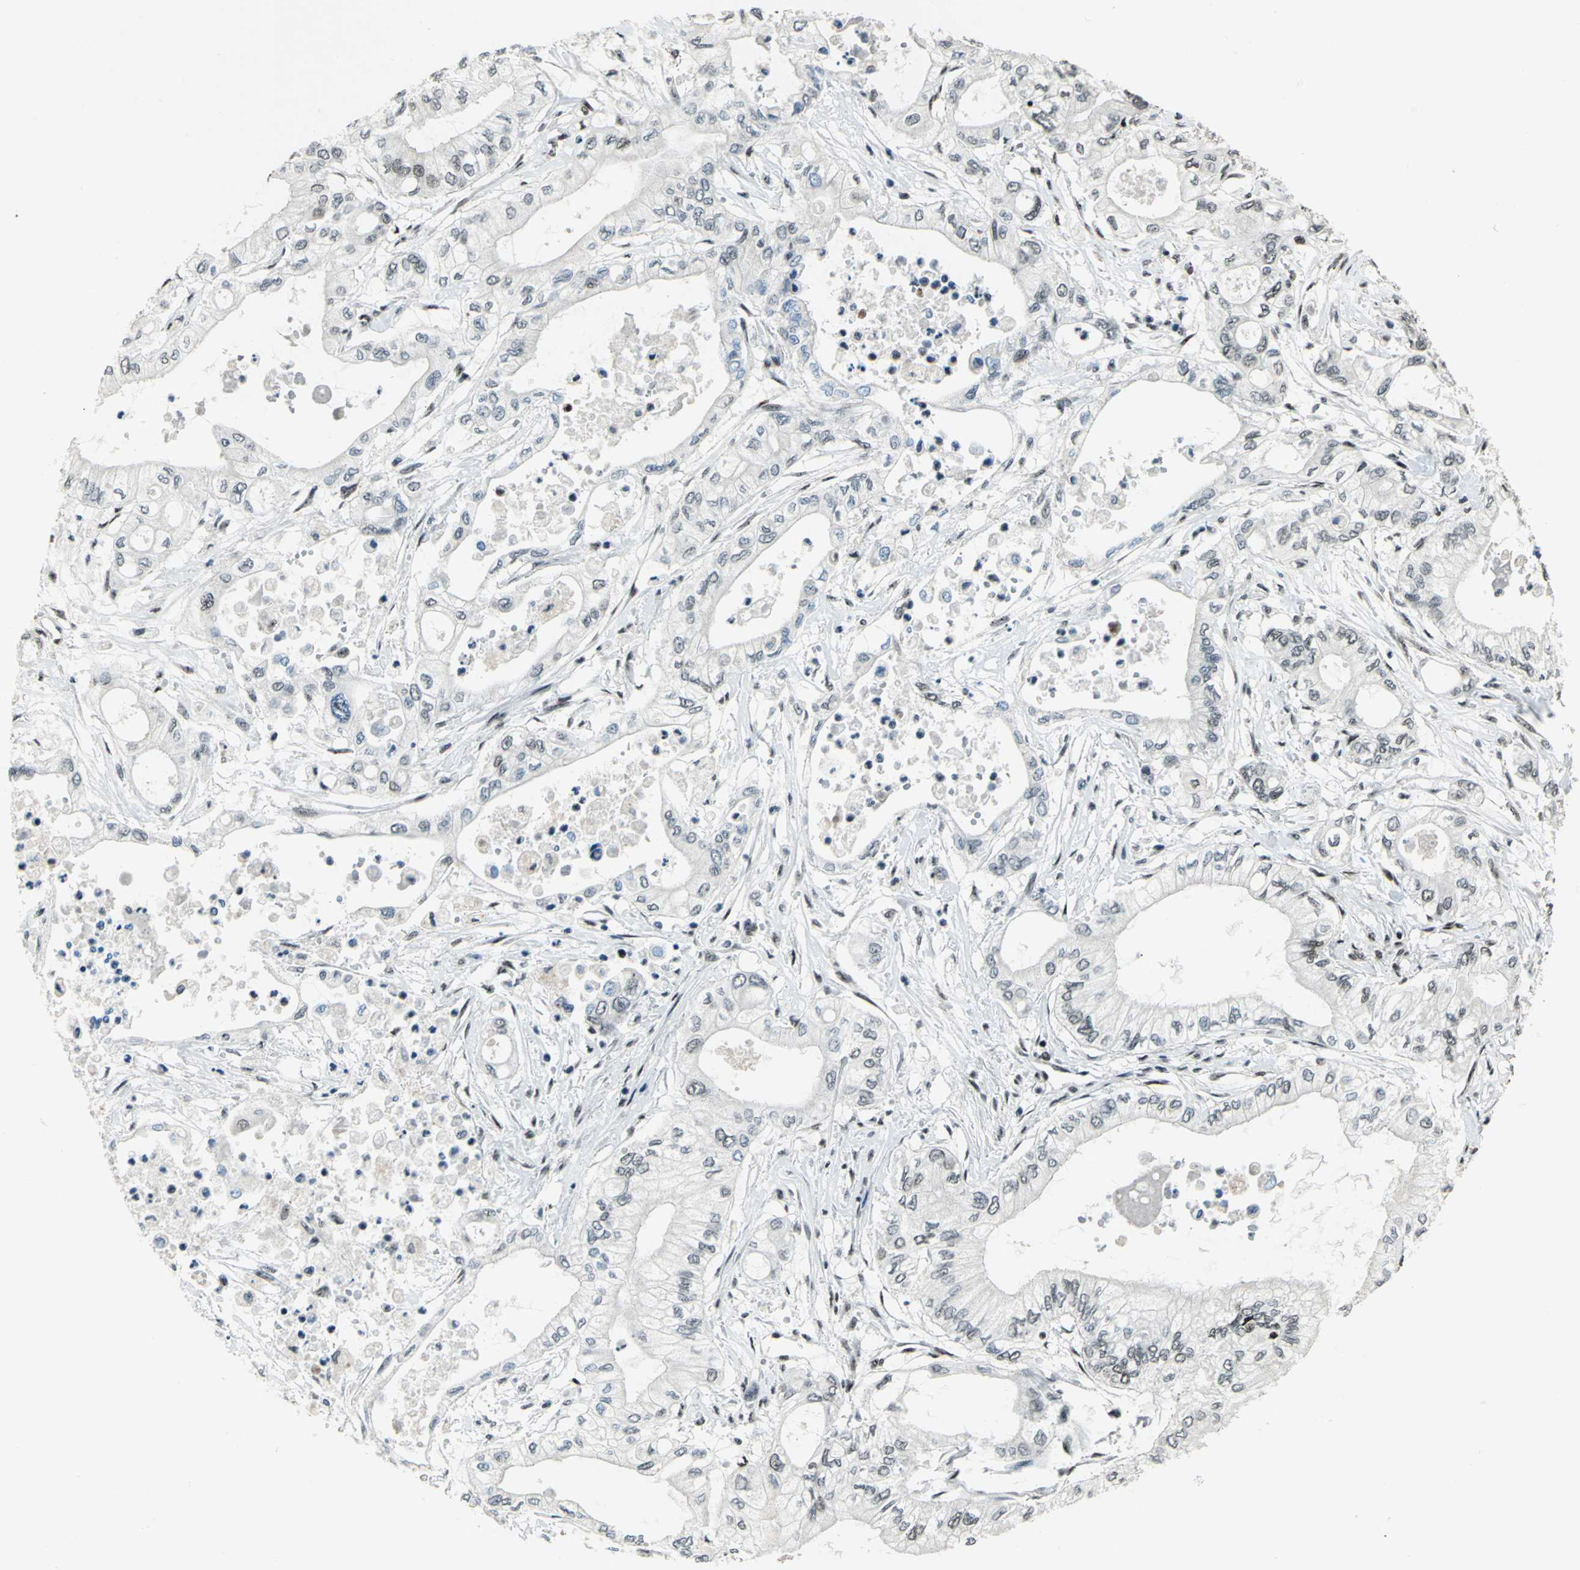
{"staining": {"intensity": "negative", "quantity": "none", "location": "none"}, "tissue": "pancreatic cancer", "cell_type": "Tumor cells", "image_type": "cancer", "snomed": [{"axis": "morphology", "description": "Adenocarcinoma, NOS"}, {"axis": "topography", "description": "Pancreas"}], "caption": "Tumor cells show no significant positivity in pancreatic adenocarcinoma.", "gene": "UBTF", "patient": {"sex": "male", "age": 79}}